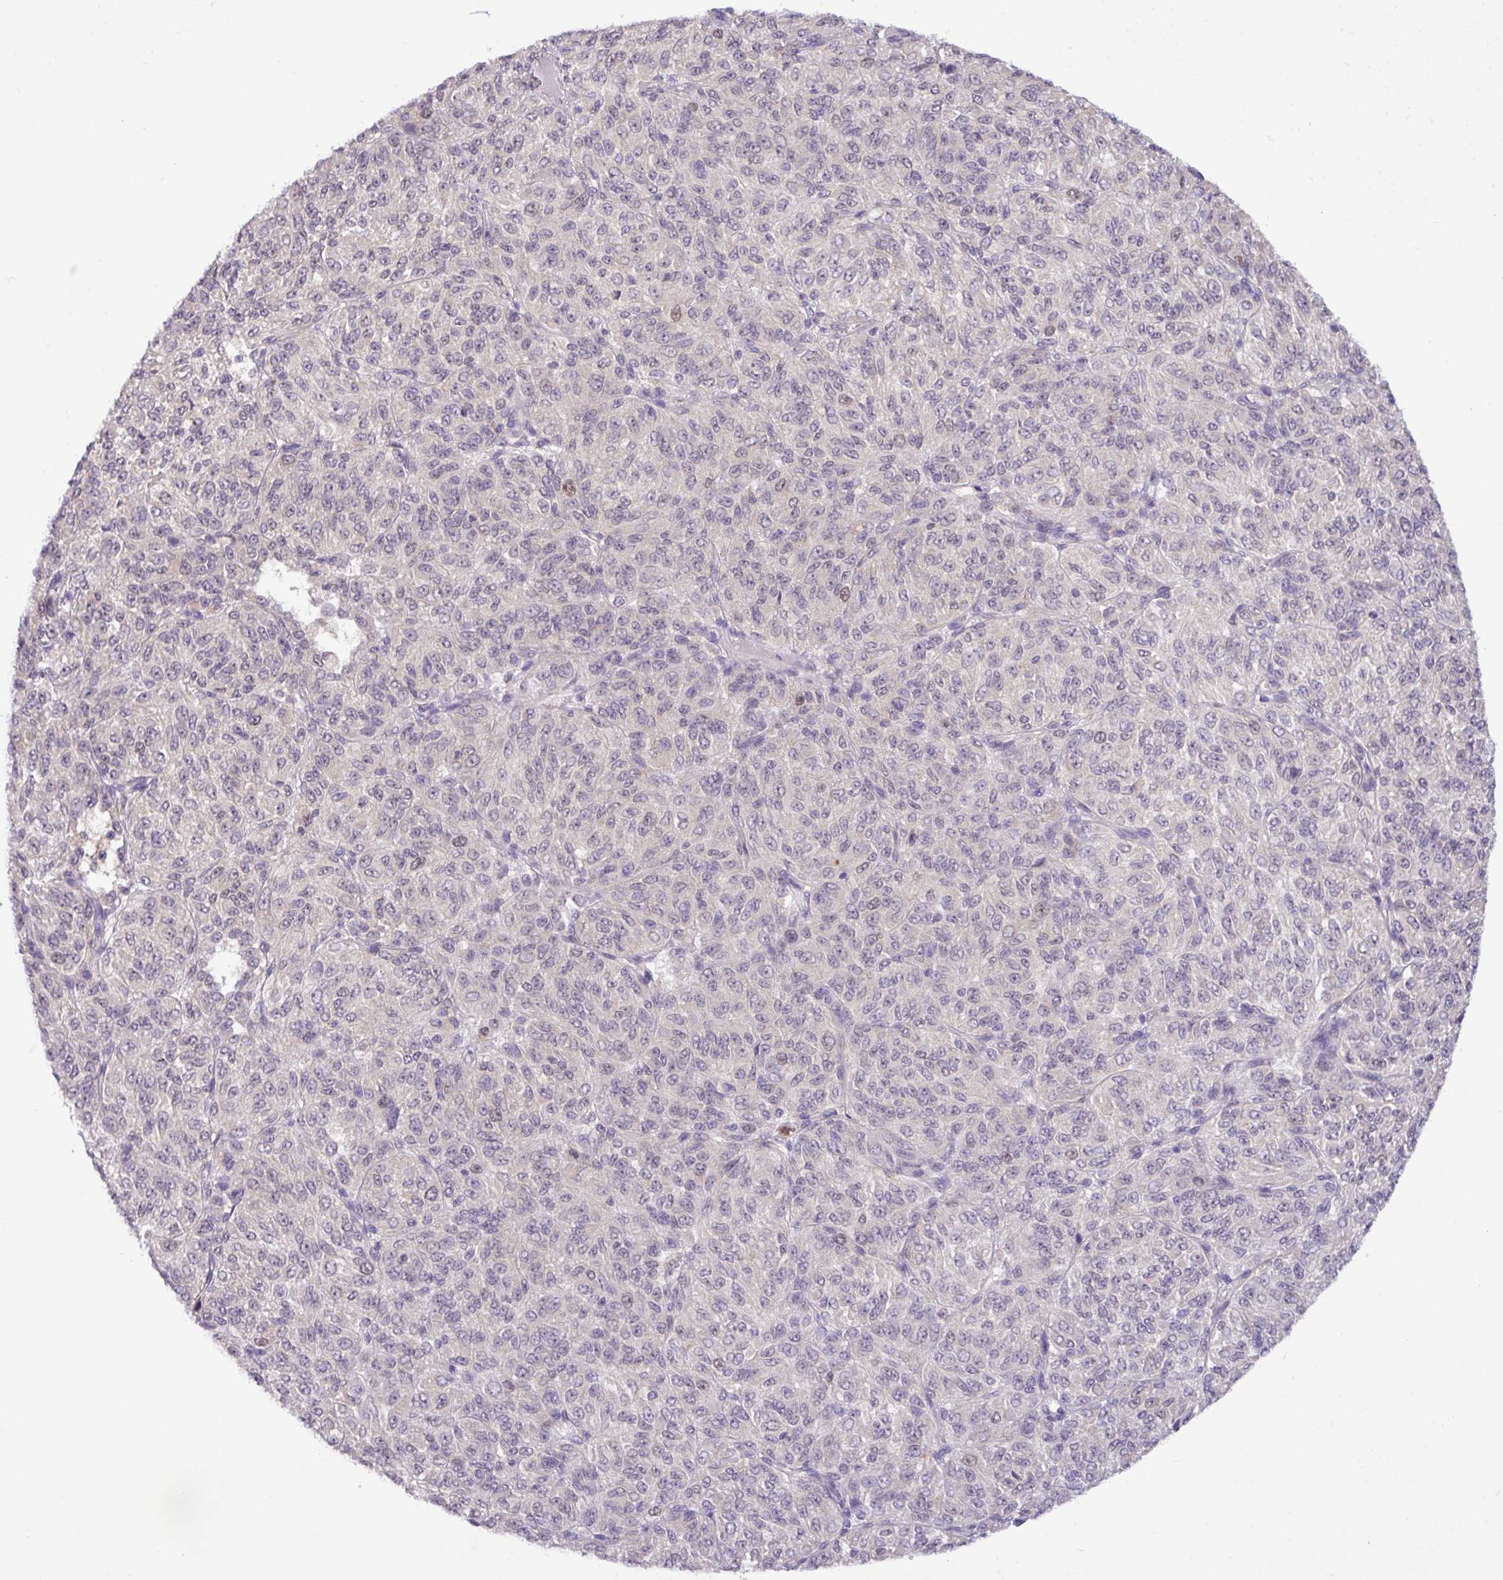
{"staining": {"intensity": "weak", "quantity": "<25%", "location": "nuclear"}, "tissue": "melanoma", "cell_type": "Tumor cells", "image_type": "cancer", "snomed": [{"axis": "morphology", "description": "Malignant melanoma, Metastatic site"}, {"axis": "topography", "description": "Brain"}], "caption": "Immunohistochemical staining of malignant melanoma (metastatic site) shows no significant positivity in tumor cells.", "gene": "TONSL", "patient": {"sex": "female", "age": 56}}